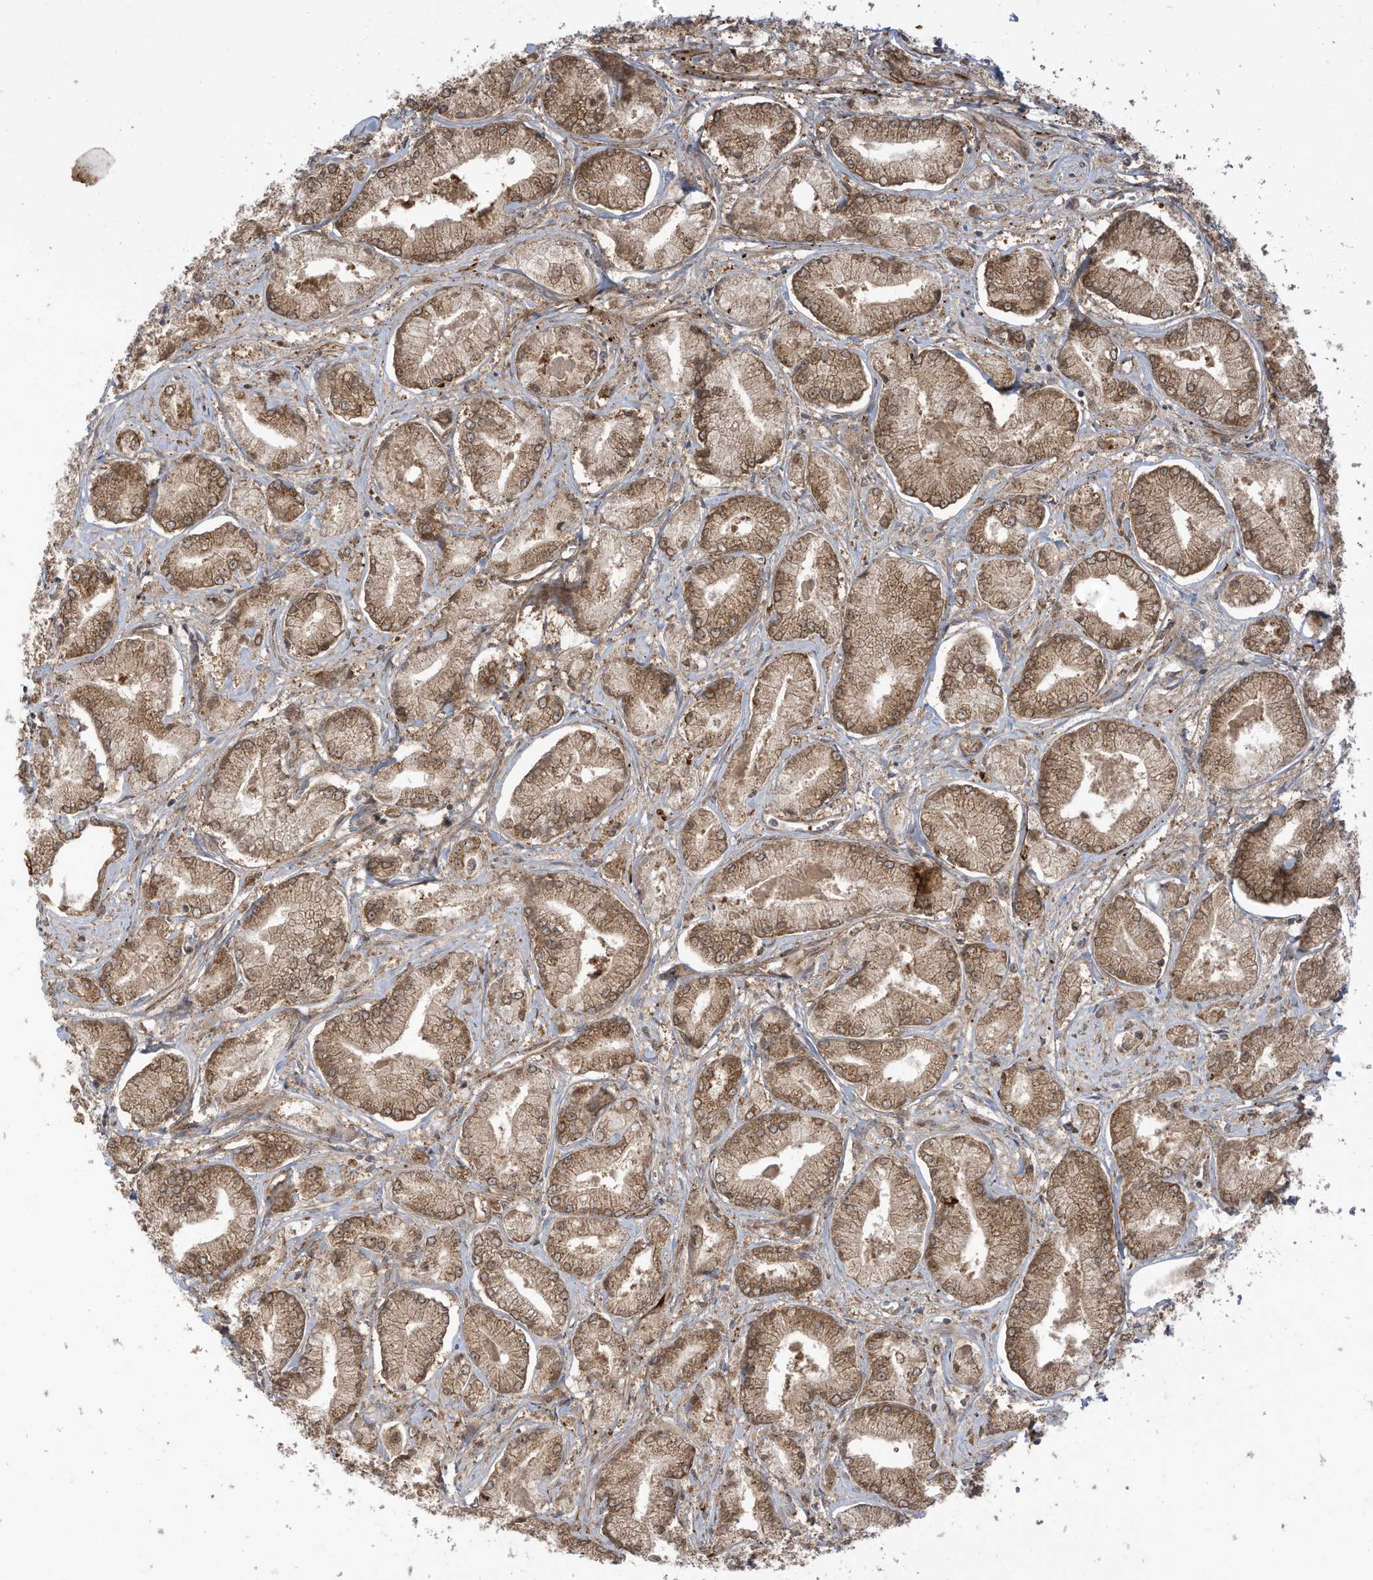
{"staining": {"intensity": "moderate", "quantity": ">75%", "location": "cytoplasmic/membranous"}, "tissue": "prostate cancer", "cell_type": "Tumor cells", "image_type": "cancer", "snomed": [{"axis": "morphology", "description": "Adenocarcinoma, Low grade"}, {"axis": "topography", "description": "Prostate"}], "caption": "This micrograph exhibits prostate cancer stained with immunohistochemistry to label a protein in brown. The cytoplasmic/membranous of tumor cells show moderate positivity for the protein. Nuclei are counter-stained blue.", "gene": "TRIM67", "patient": {"sex": "male", "age": 60}}